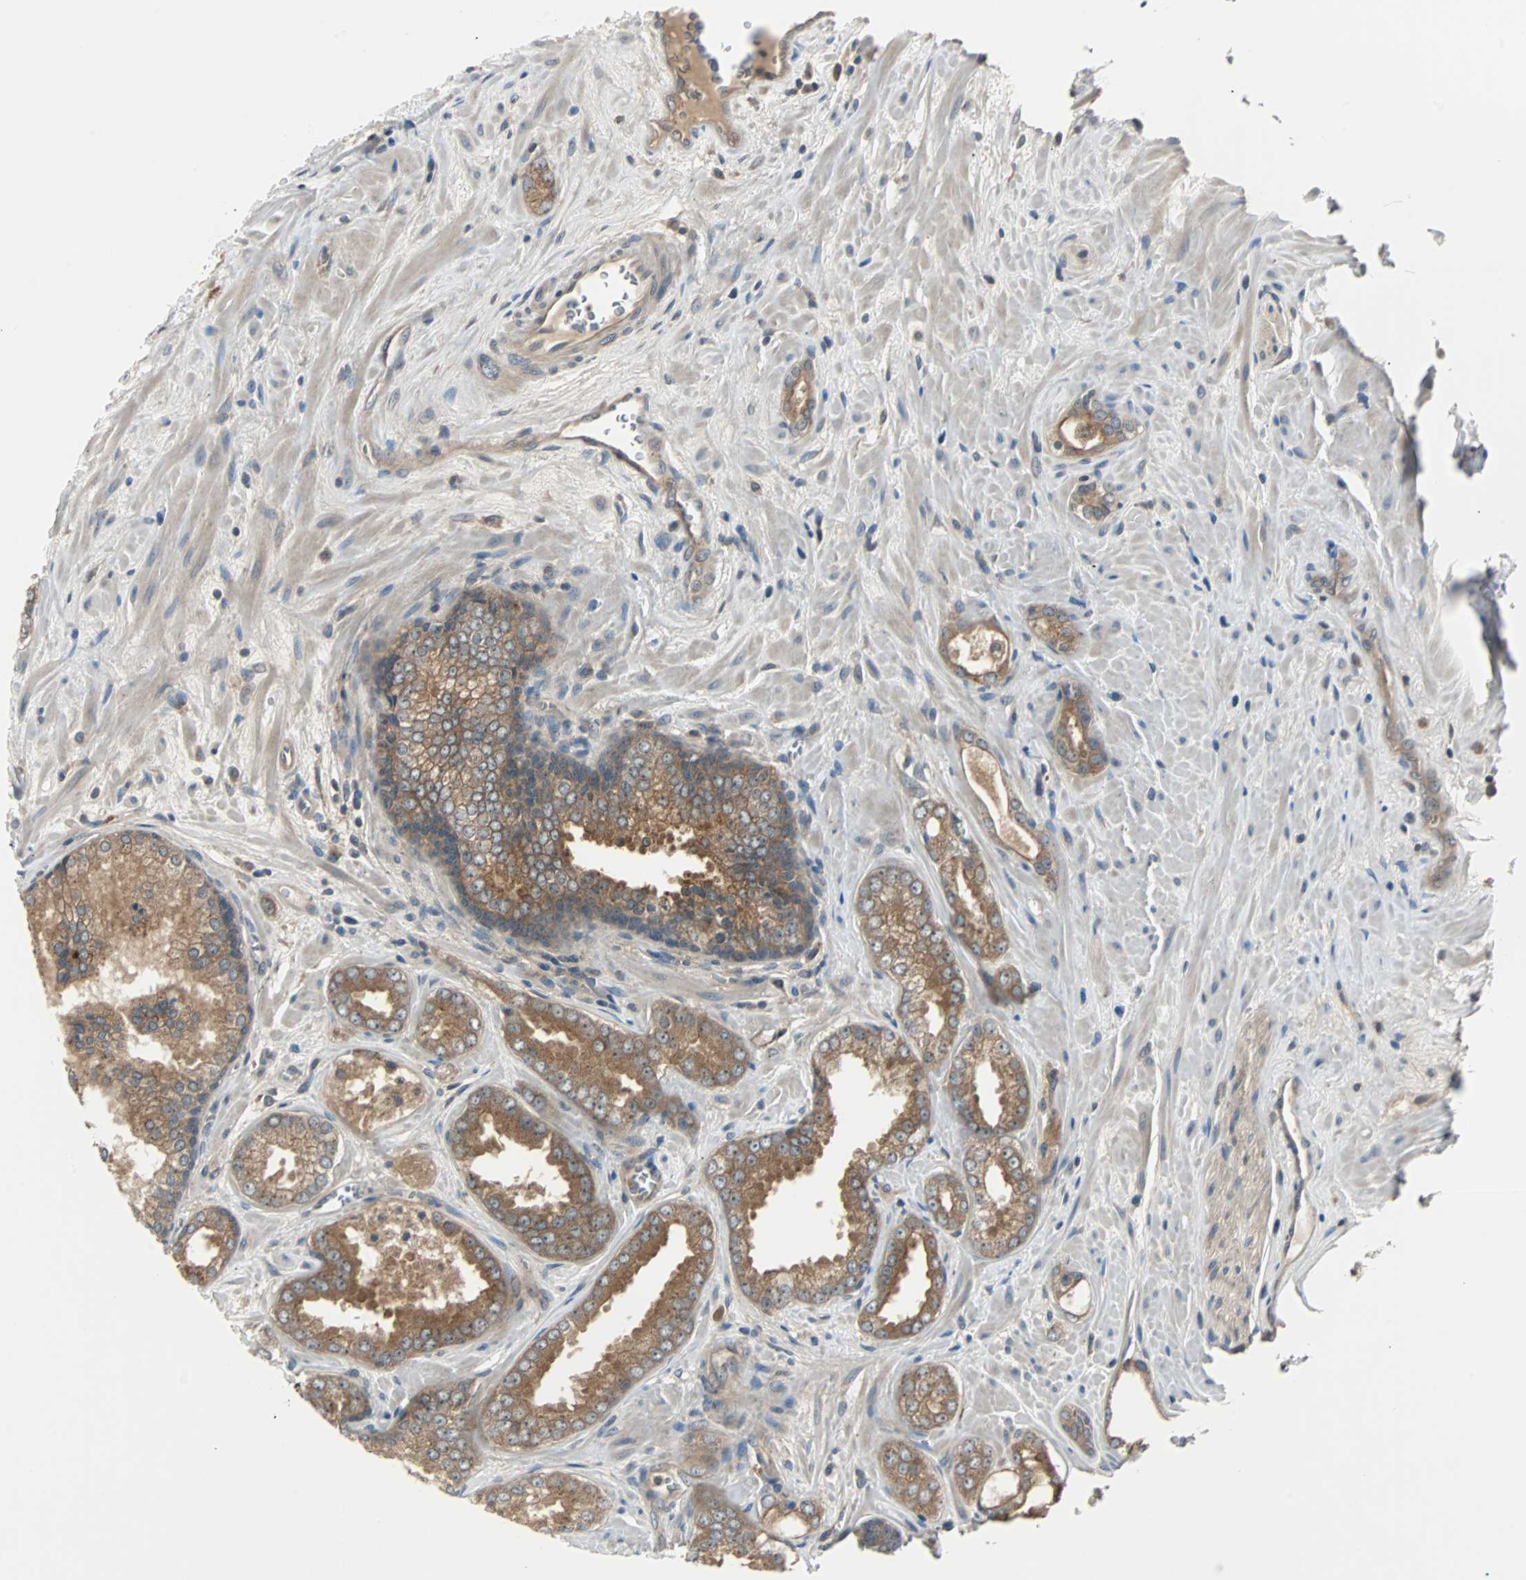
{"staining": {"intensity": "moderate", "quantity": ">75%", "location": "cytoplasmic/membranous"}, "tissue": "prostate cancer", "cell_type": "Tumor cells", "image_type": "cancer", "snomed": [{"axis": "morphology", "description": "Adenocarcinoma, Low grade"}, {"axis": "topography", "description": "Prostate"}], "caption": "Protein expression analysis of human prostate cancer (adenocarcinoma (low-grade)) reveals moderate cytoplasmic/membranous staining in about >75% of tumor cells.", "gene": "ARF1", "patient": {"sex": "male", "age": 60}}